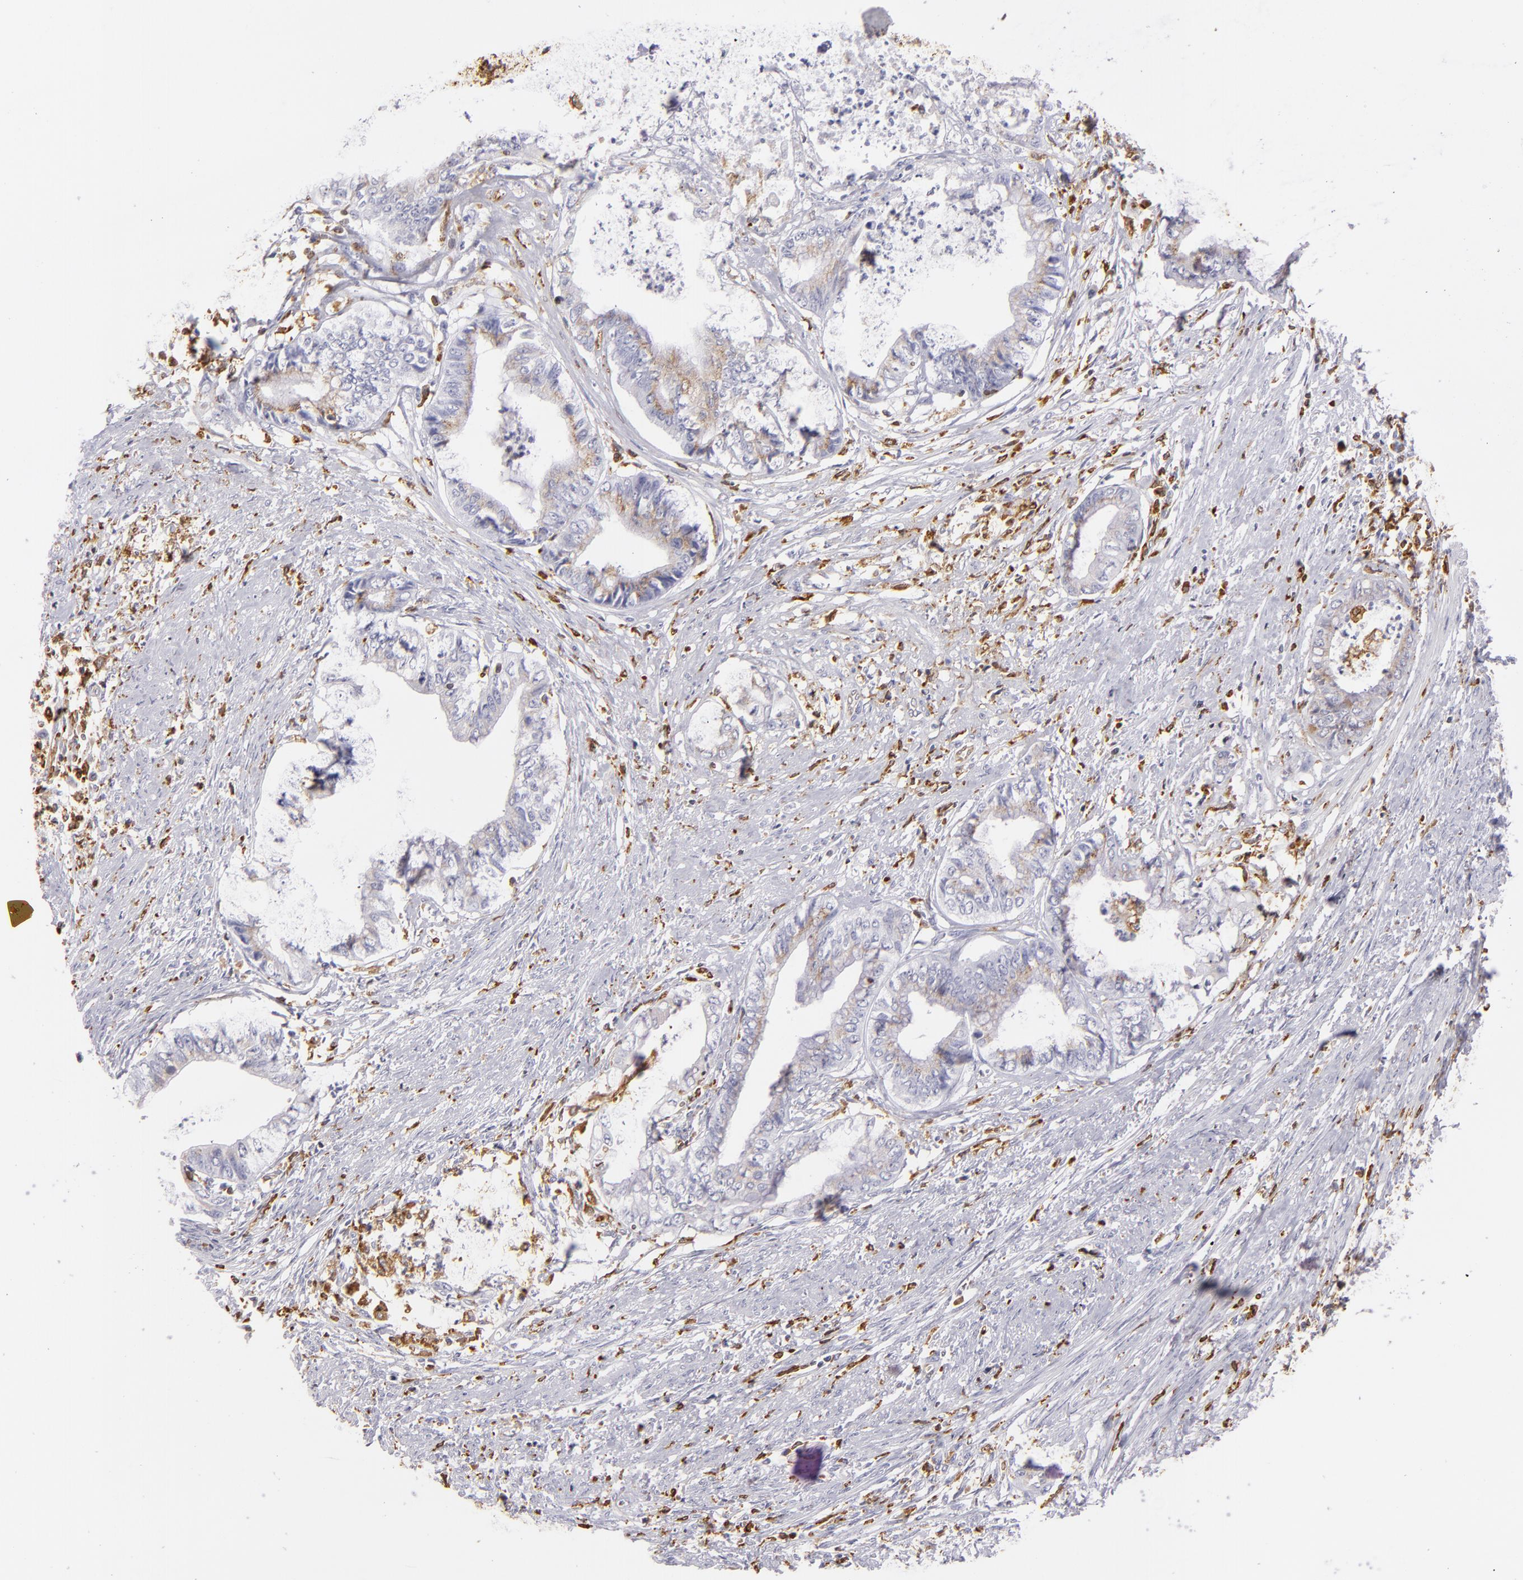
{"staining": {"intensity": "weak", "quantity": "25%-75%", "location": "cytoplasmic/membranous"}, "tissue": "endometrial cancer", "cell_type": "Tumor cells", "image_type": "cancer", "snomed": [{"axis": "morphology", "description": "Necrosis, NOS"}, {"axis": "morphology", "description": "Adenocarcinoma, NOS"}, {"axis": "topography", "description": "Endometrium"}], "caption": "IHC (DAB) staining of endometrial adenocarcinoma demonstrates weak cytoplasmic/membranous protein expression in approximately 25%-75% of tumor cells. Immunohistochemistry (ihc) stains the protein in brown and the nuclei are stained blue.", "gene": "CD74", "patient": {"sex": "female", "age": 79}}